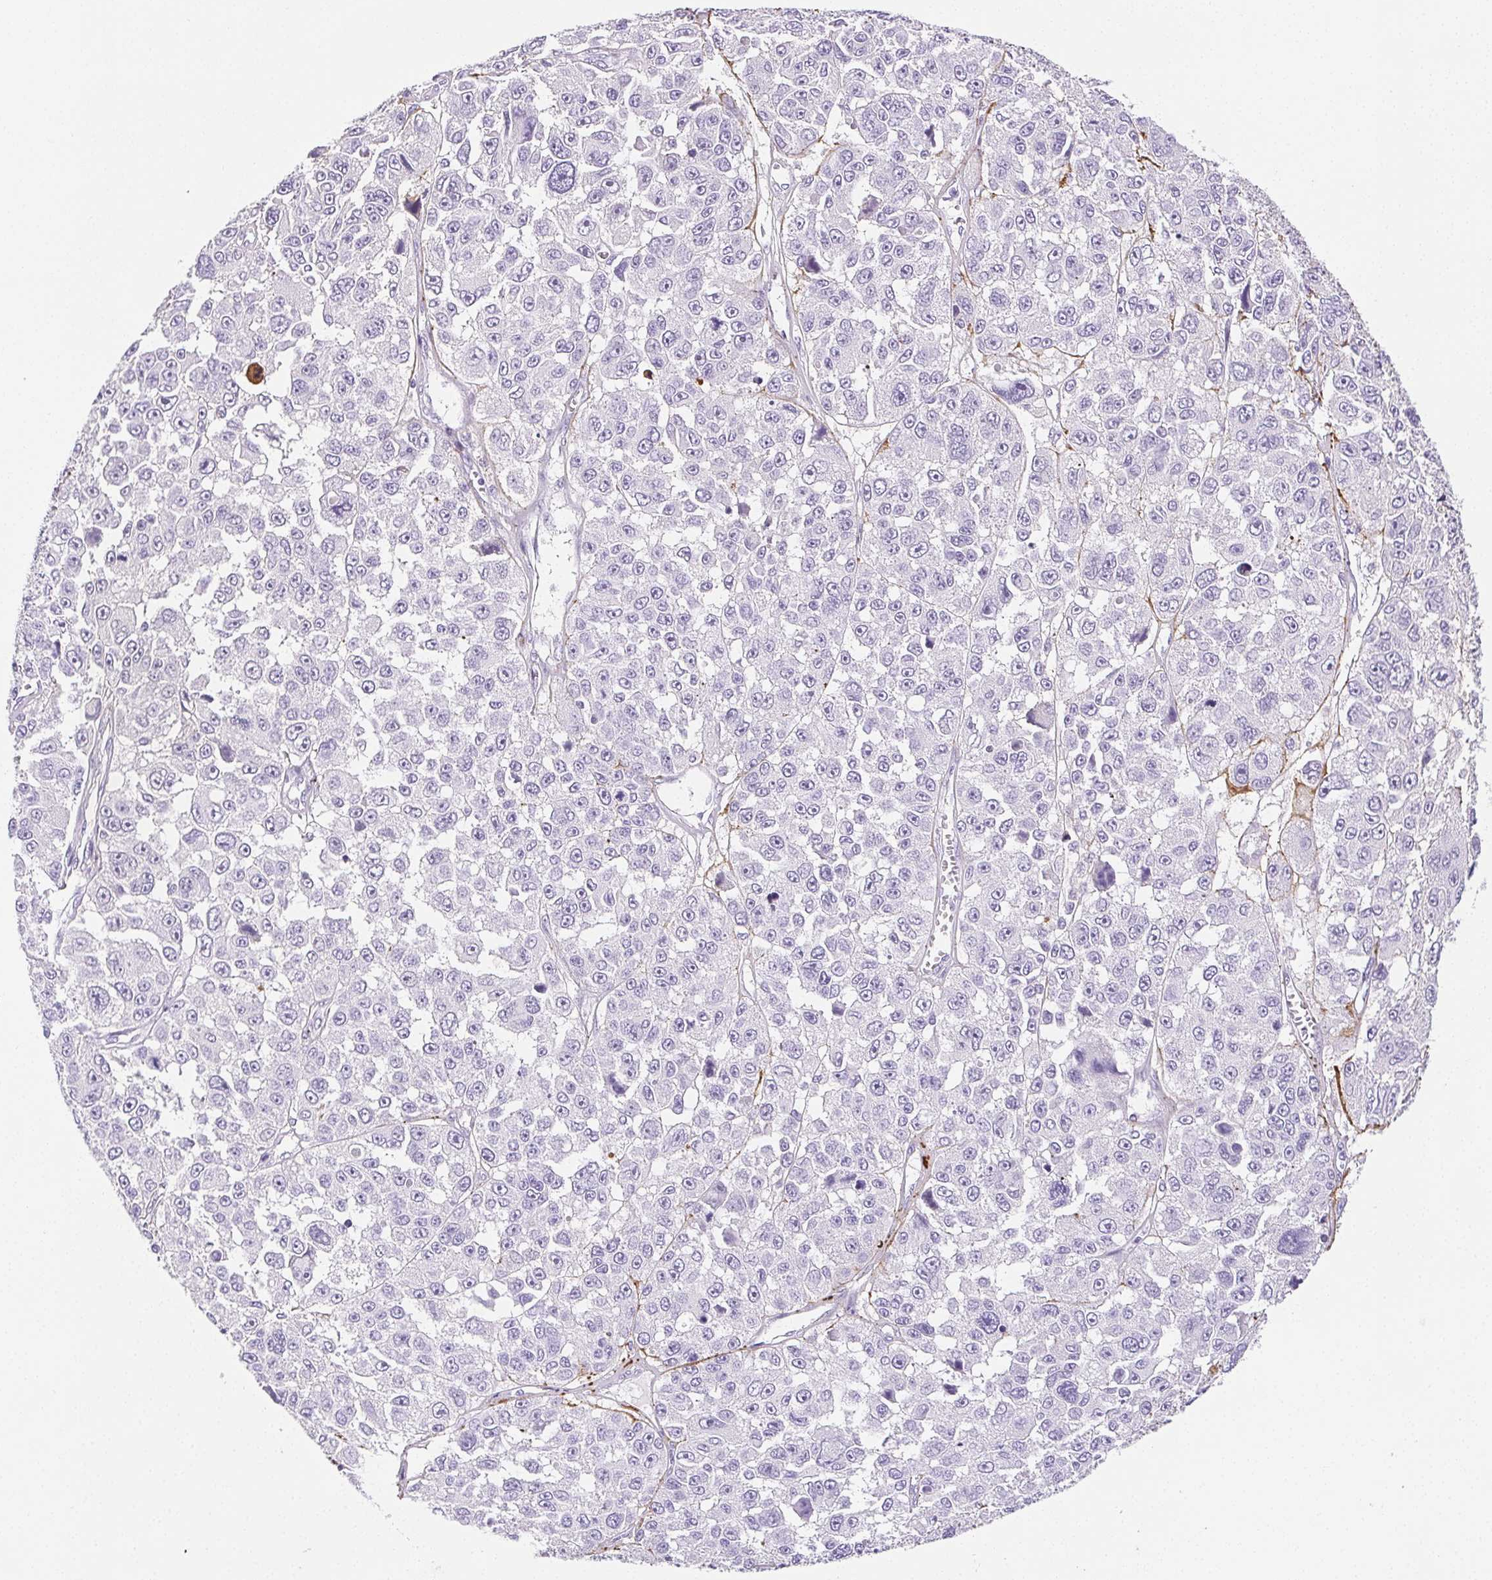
{"staining": {"intensity": "negative", "quantity": "none", "location": "none"}, "tissue": "melanoma", "cell_type": "Tumor cells", "image_type": "cancer", "snomed": [{"axis": "morphology", "description": "Malignant melanoma, NOS"}, {"axis": "topography", "description": "Skin"}], "caption": "A high-resolution histopathology image shows immunohistochemistry (IHC) staining of malignant melanoma, which exhibits no significant expression in tumor cells.", "gene": "VTN", "patient": {"sex": "female", "age": 66}}